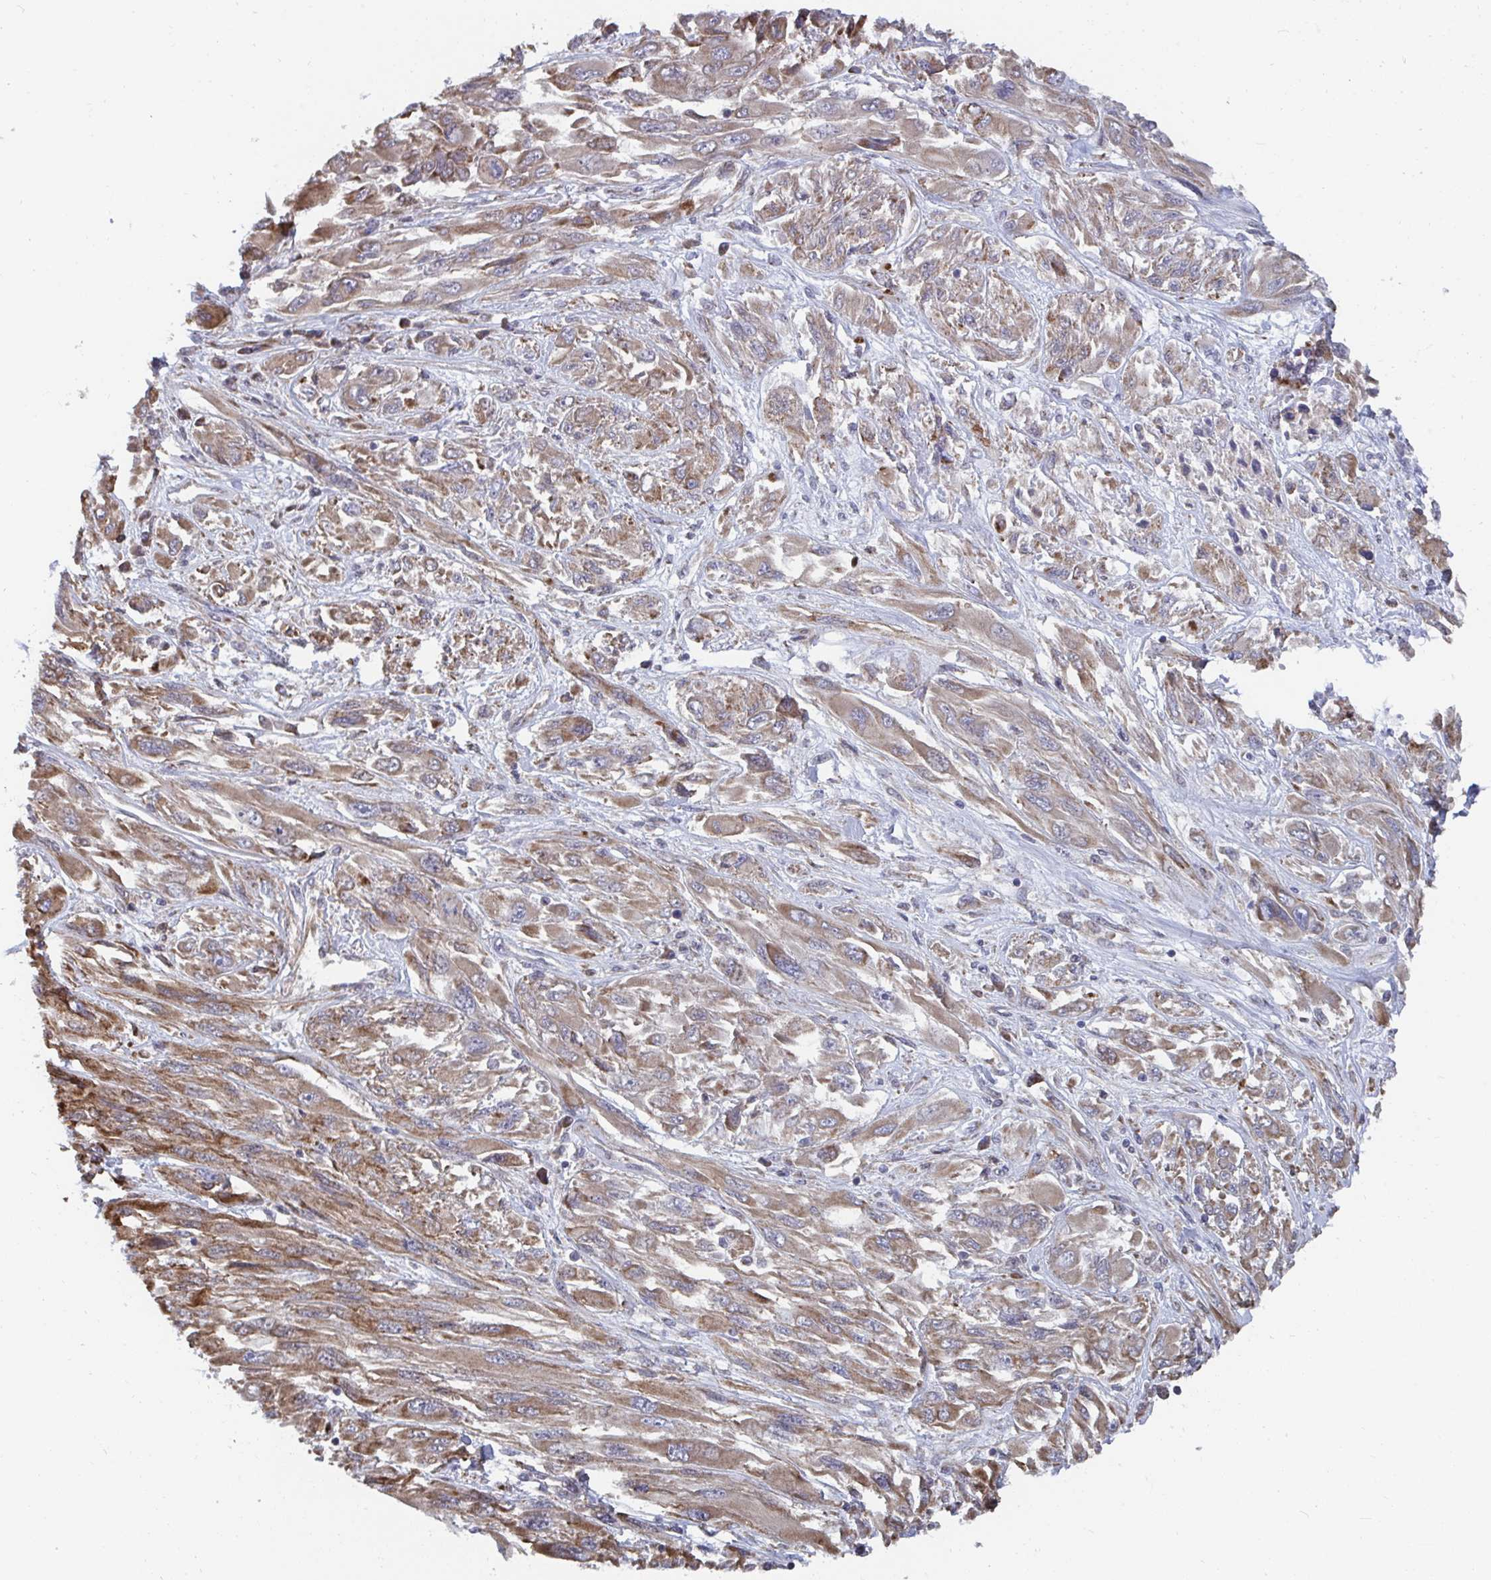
{"staining": {"intensity": "moderate", "quantity": ">75%", "location": "cytoplasmic/membranous"}, "tissue": "melanoma", "cell_type": "Tumor cells", "image_type": "cancer", "snomed": [{"axis": "morphology", "description": "Malignant melanoma, NOS"}, {"axis": "topography", "description": "Skin"}], "caption": "Immunohistochemistry of human melanoma shows medium levels of moderate cytoplasmic/membranous positivity in about >75% of tumor cells.", "gene": "ELAVL1", "patient": {"sex": "female", "age": 91}}